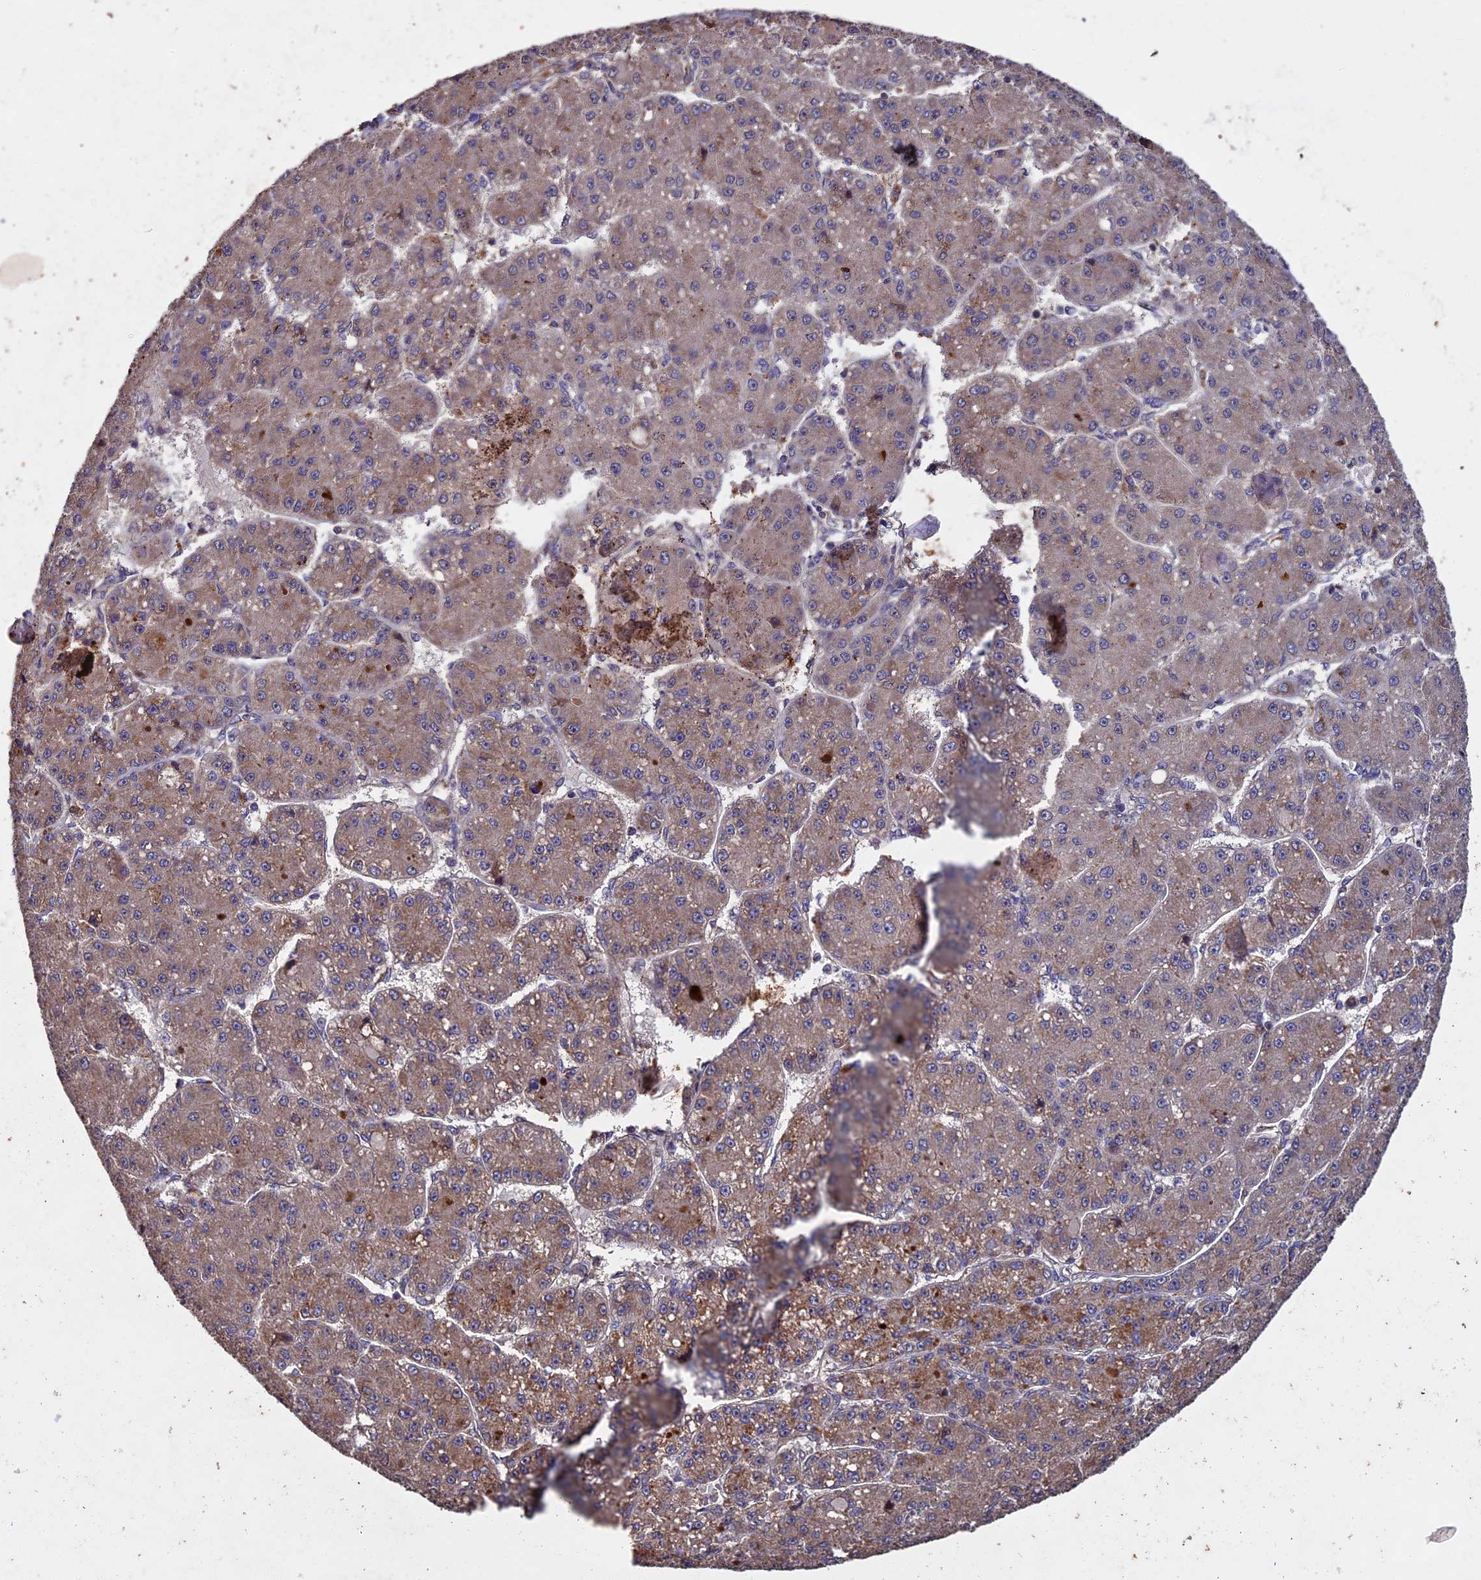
{"staining": {"intensity": "moderate", "quantity": "<25%", "location": "cytoplasmic/membranous"}, "tissue": "liver cancer", "cell_type": "Tumor cells", "image_type": "cancer", "snomed": [{"axis": "morphology", "description": "Carcinoma, Hepatocellular, NOS"}, {"axis": "topography", "description": "Liver"}], "caption": "Liver hepatocellular carcinoma tissue shows moderate cytoplasmic/membranous staining in about <25% of tumor cells, visualized by immunohistochemistry.", "gene": "RNF17", "patient": {"sex": "male", "age": 67}}